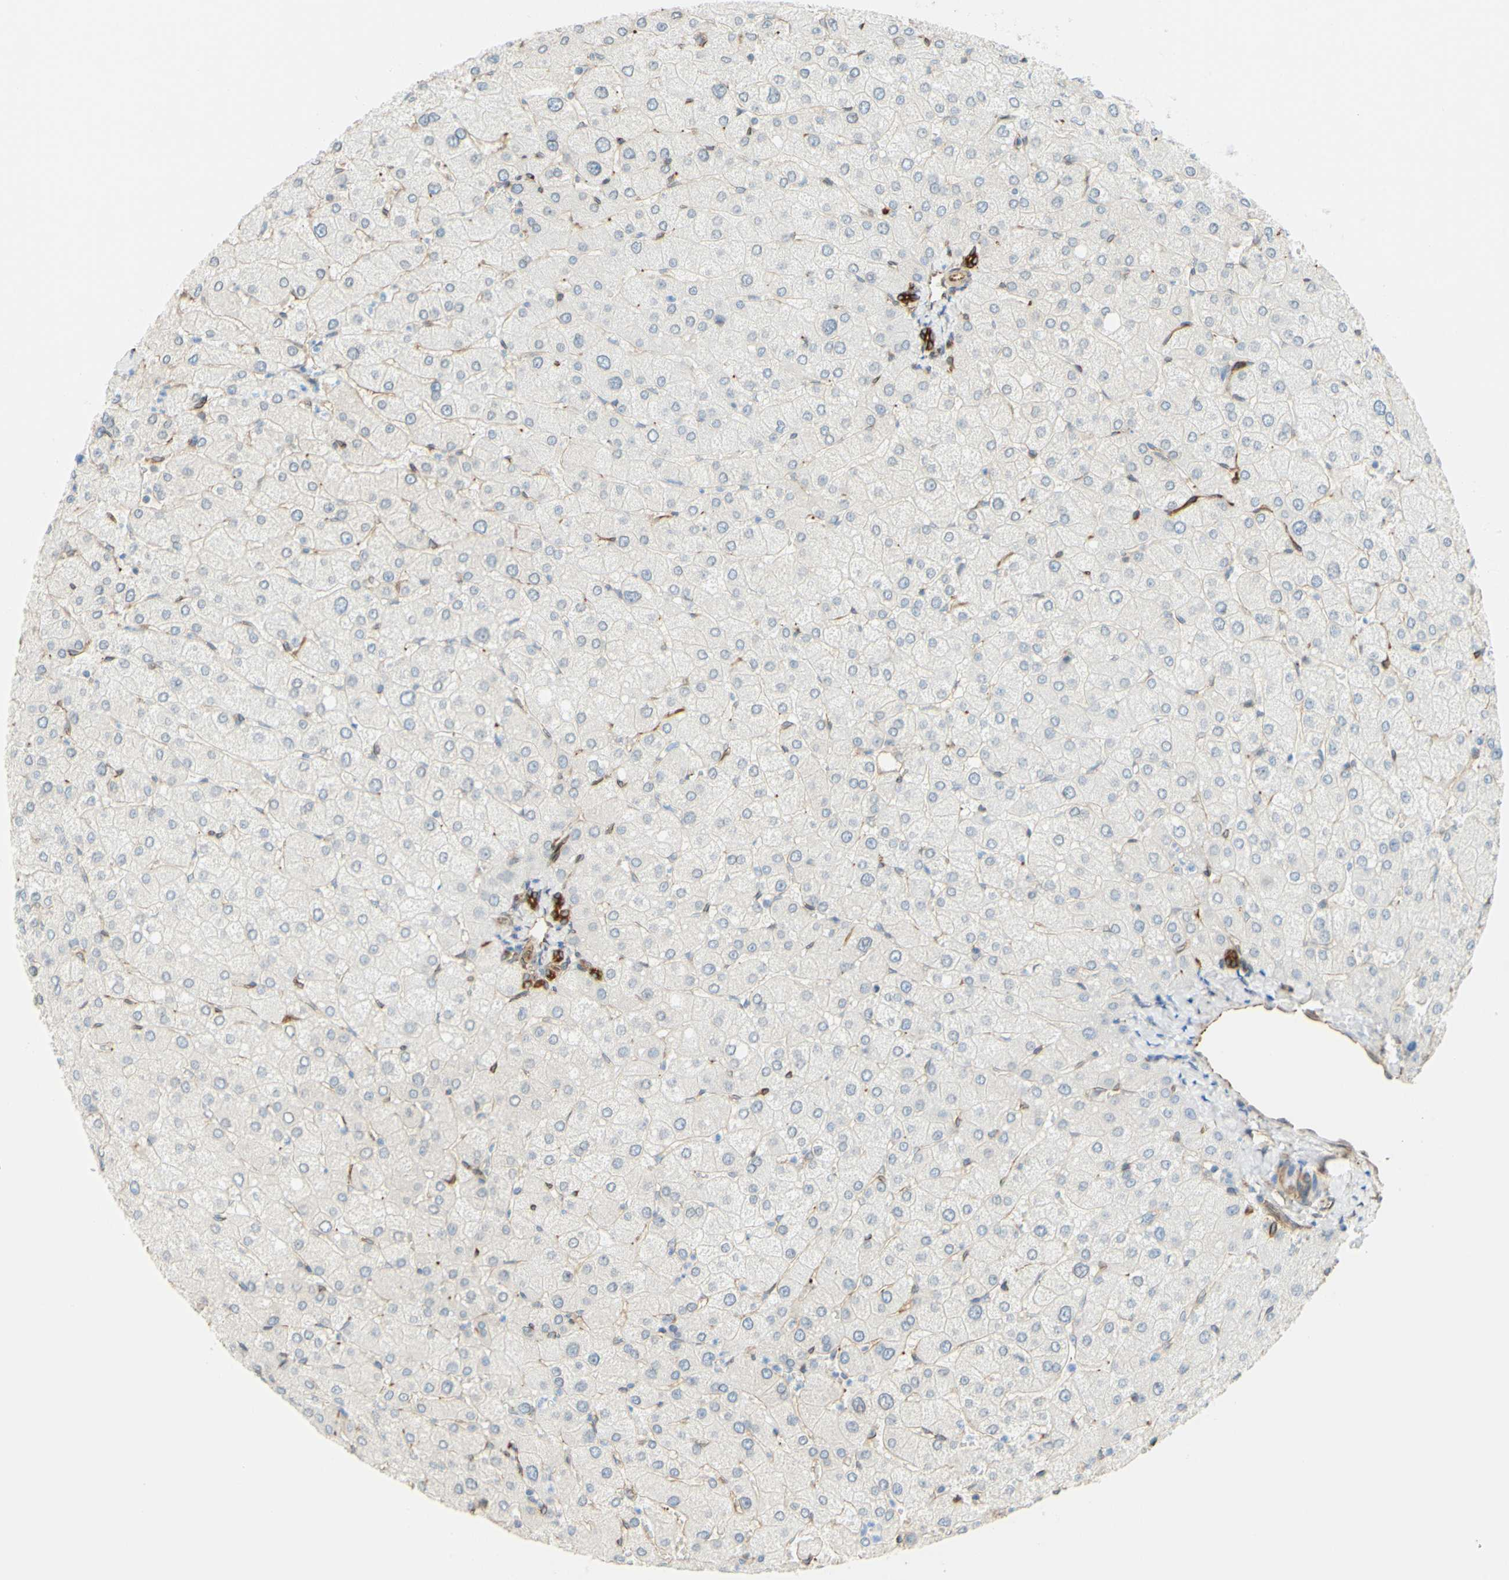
{"staining": {"intensity": "strong", "quantity": ">75%", "location": "cytoplasmic/membranous"}, "tissue": "liver", "cell_type": "Cholangiocytes", "image_type": "normal", "snomed": [{"axis": "morphology", "description": "Normal tissue, NOS"}, {"axis": "topography", "description": "Liver"}], "caption": "Protein staining shows strong cytoplasmic/membranous expression in approximately >75% of cholangiocytes in normal liver. The staining was performed using DAB, with brown indicating positive protein expression. Nuclei are stained blue with hematoxylin.", "gene": "ENDOD1", "patient": {"sex": "male", "age": 55}}